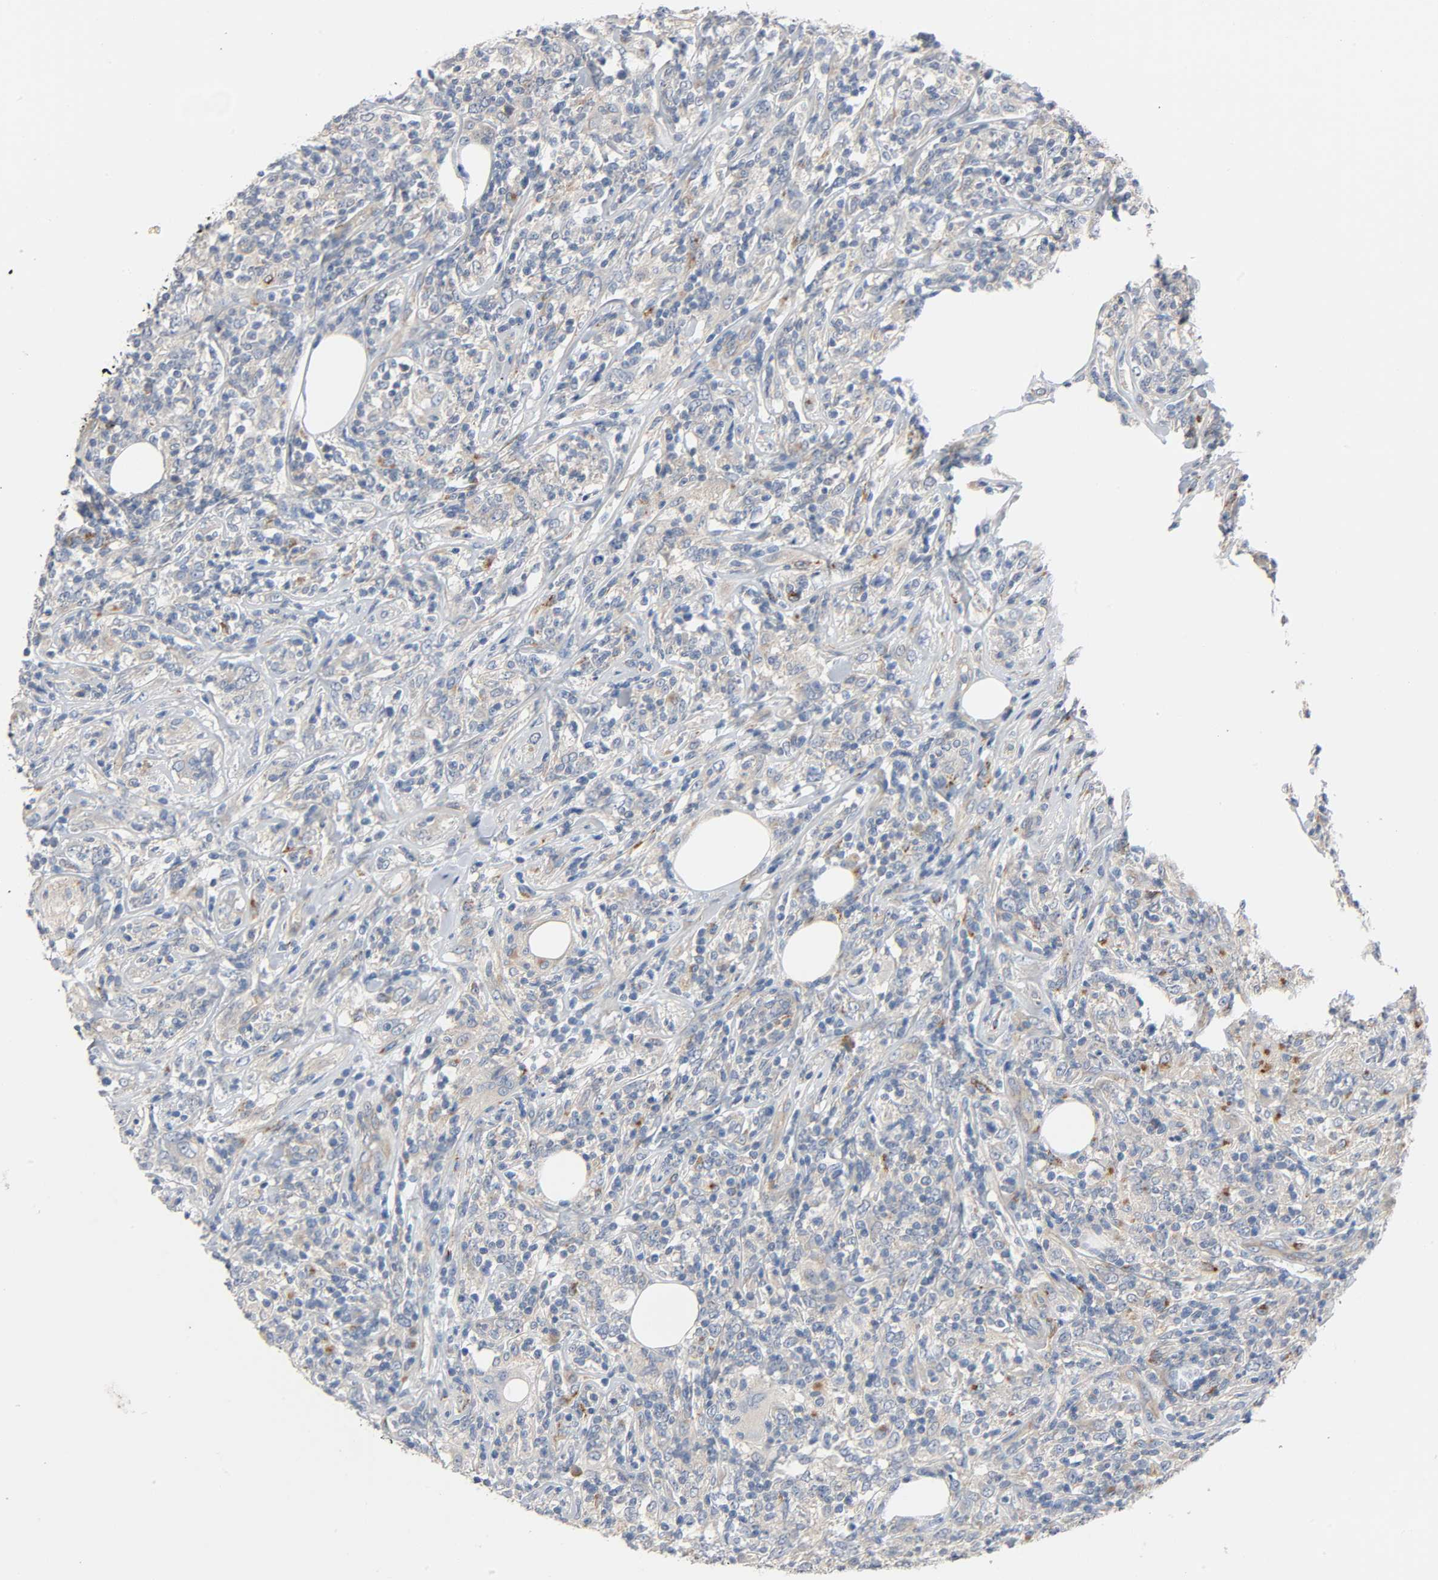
{"staining": {"intensity": "weak", "quantity": "25%-75%", "location": "cytoplasmic/membranous"}, "tissue": "lymphoma", "cell_type": "Tumor cells", "image_type": "cancer", "snomed": [{"axis": "morphology", "description": "Malignant lymphoma, non-Hodgkin's type, High grade"}, {"axis": "topography", "description": "Lymph node"}], "caption": "Protein expression by immunohistochemistry (IHC) demonstrates weak cytoplasmic/membranous staining in approximately 25%-75% of tumor cells in lymphoma.", "gene": "ARPC1A", "patient": {"sex": "female", "age": 84}}